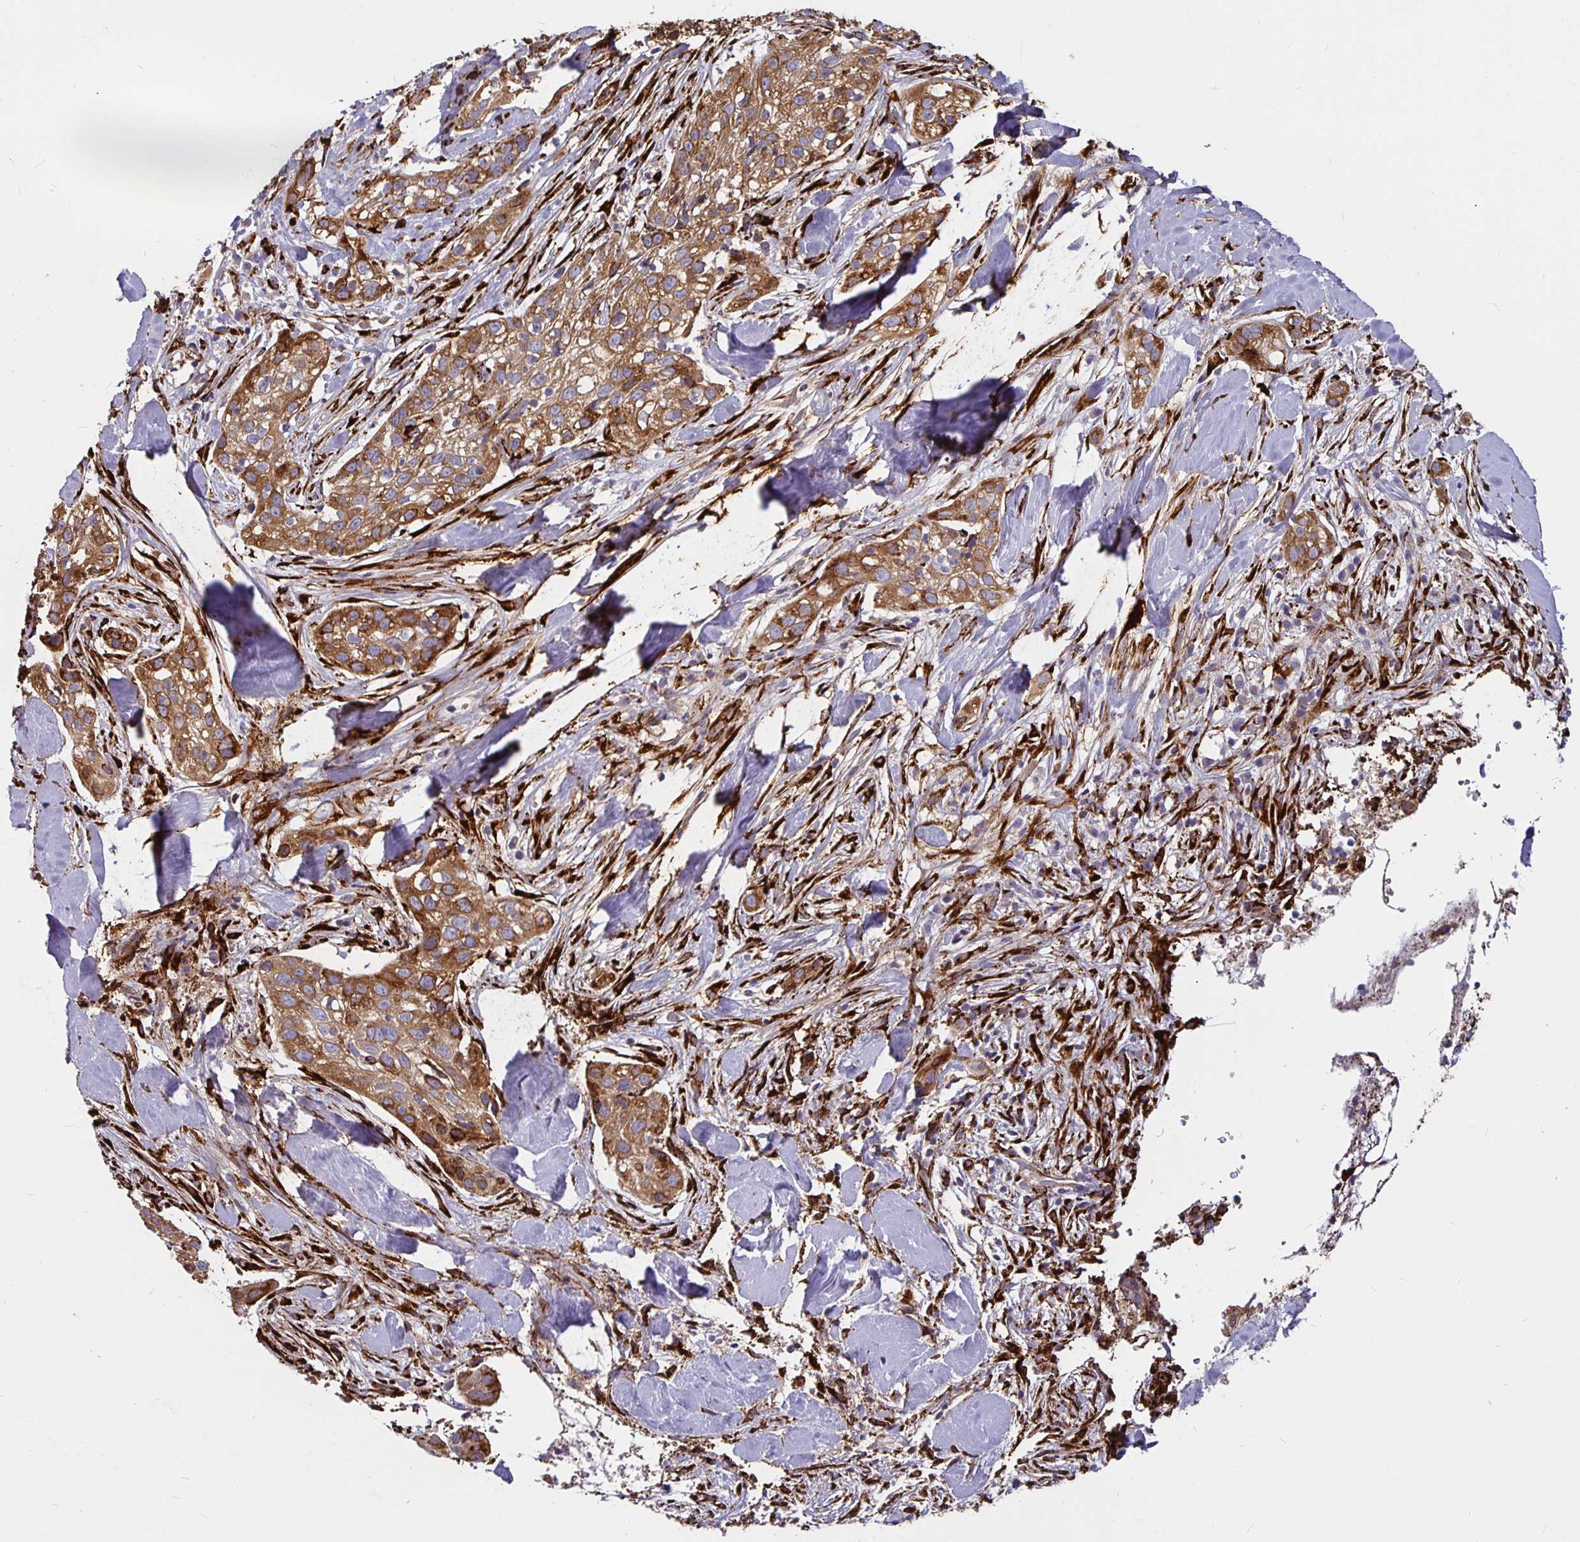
{"staining": {"intensity": "moderate", "quantity": ">75%", "location": "cytoplasmic/membranous"}, "tissue": "skin cancer", "cell_type": "Tumor cells", "image_type": "cancer", "snomed": [{"axis": "morphology", "description": "Squamous cell carcinoma, NOS"}, {"axis": "topography", "description": "Skin"}], "caption": "An image showing moderate cytoplasmic/membranous staining in approximately >75% of tumor cells in squamous cell carcinoma (skin), as visualized by brown immunohistochemical staining.", "gene": "P4HA2", "patient": {"sex": "male", "age": 82}}